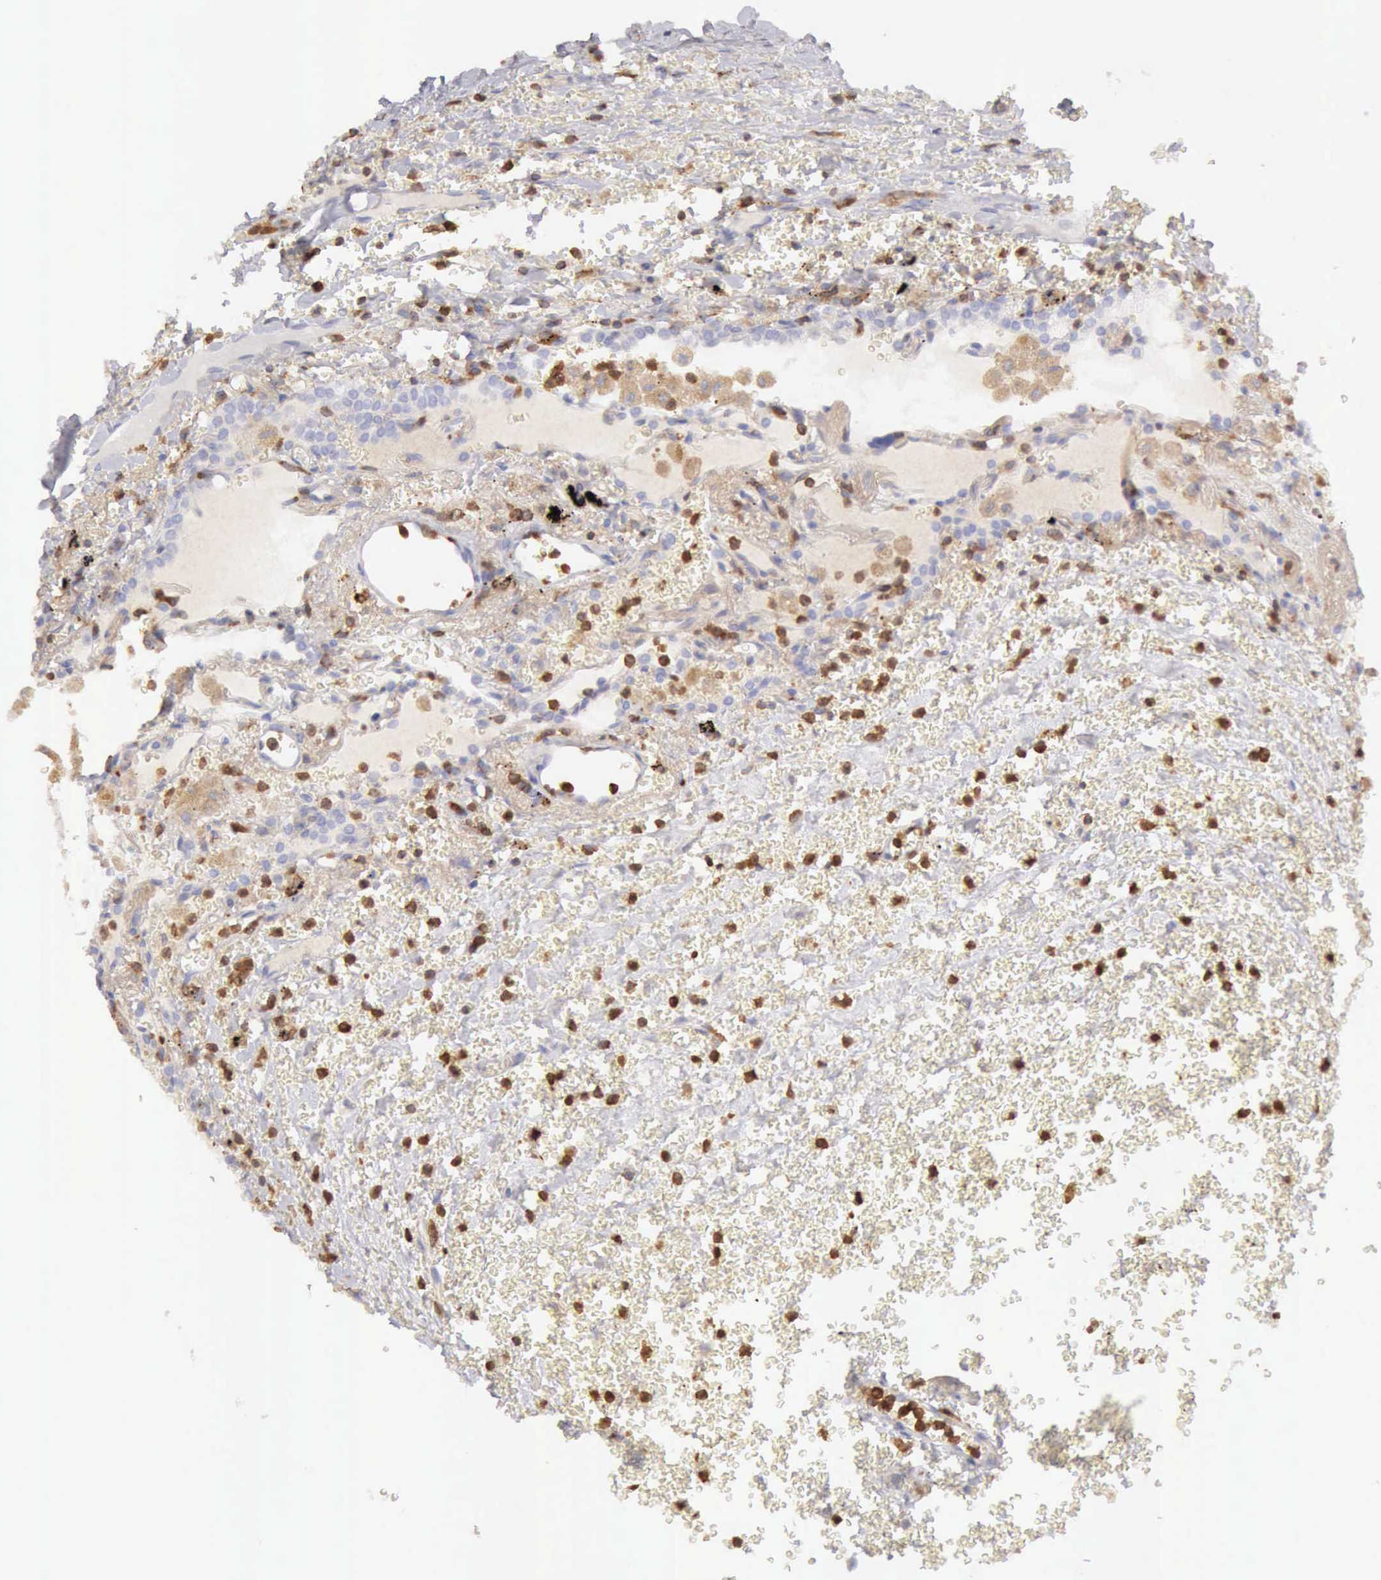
{"staining": {"intensity": "negative", "quantity": "none", "location": "none"}, "tissue": "carcinoid", "cell_type": "Tumor cells", "image_type": "cancer", "snomed": [{"axis": "morphology", "description": "Carcinoid, malignant, NOS"}, {"axis": "topography", "description": "Bronchus"}], "caption": "Immunohistochemical staining of carcinoid (malignant) demonstrates no significant staining in tumor cells. (DAB (3,3'-diaminobenzidine) immunohistochemistry, high magnification).", "gene": "ARHGAP4", "patient": {"sex": "male", "age": 55}}